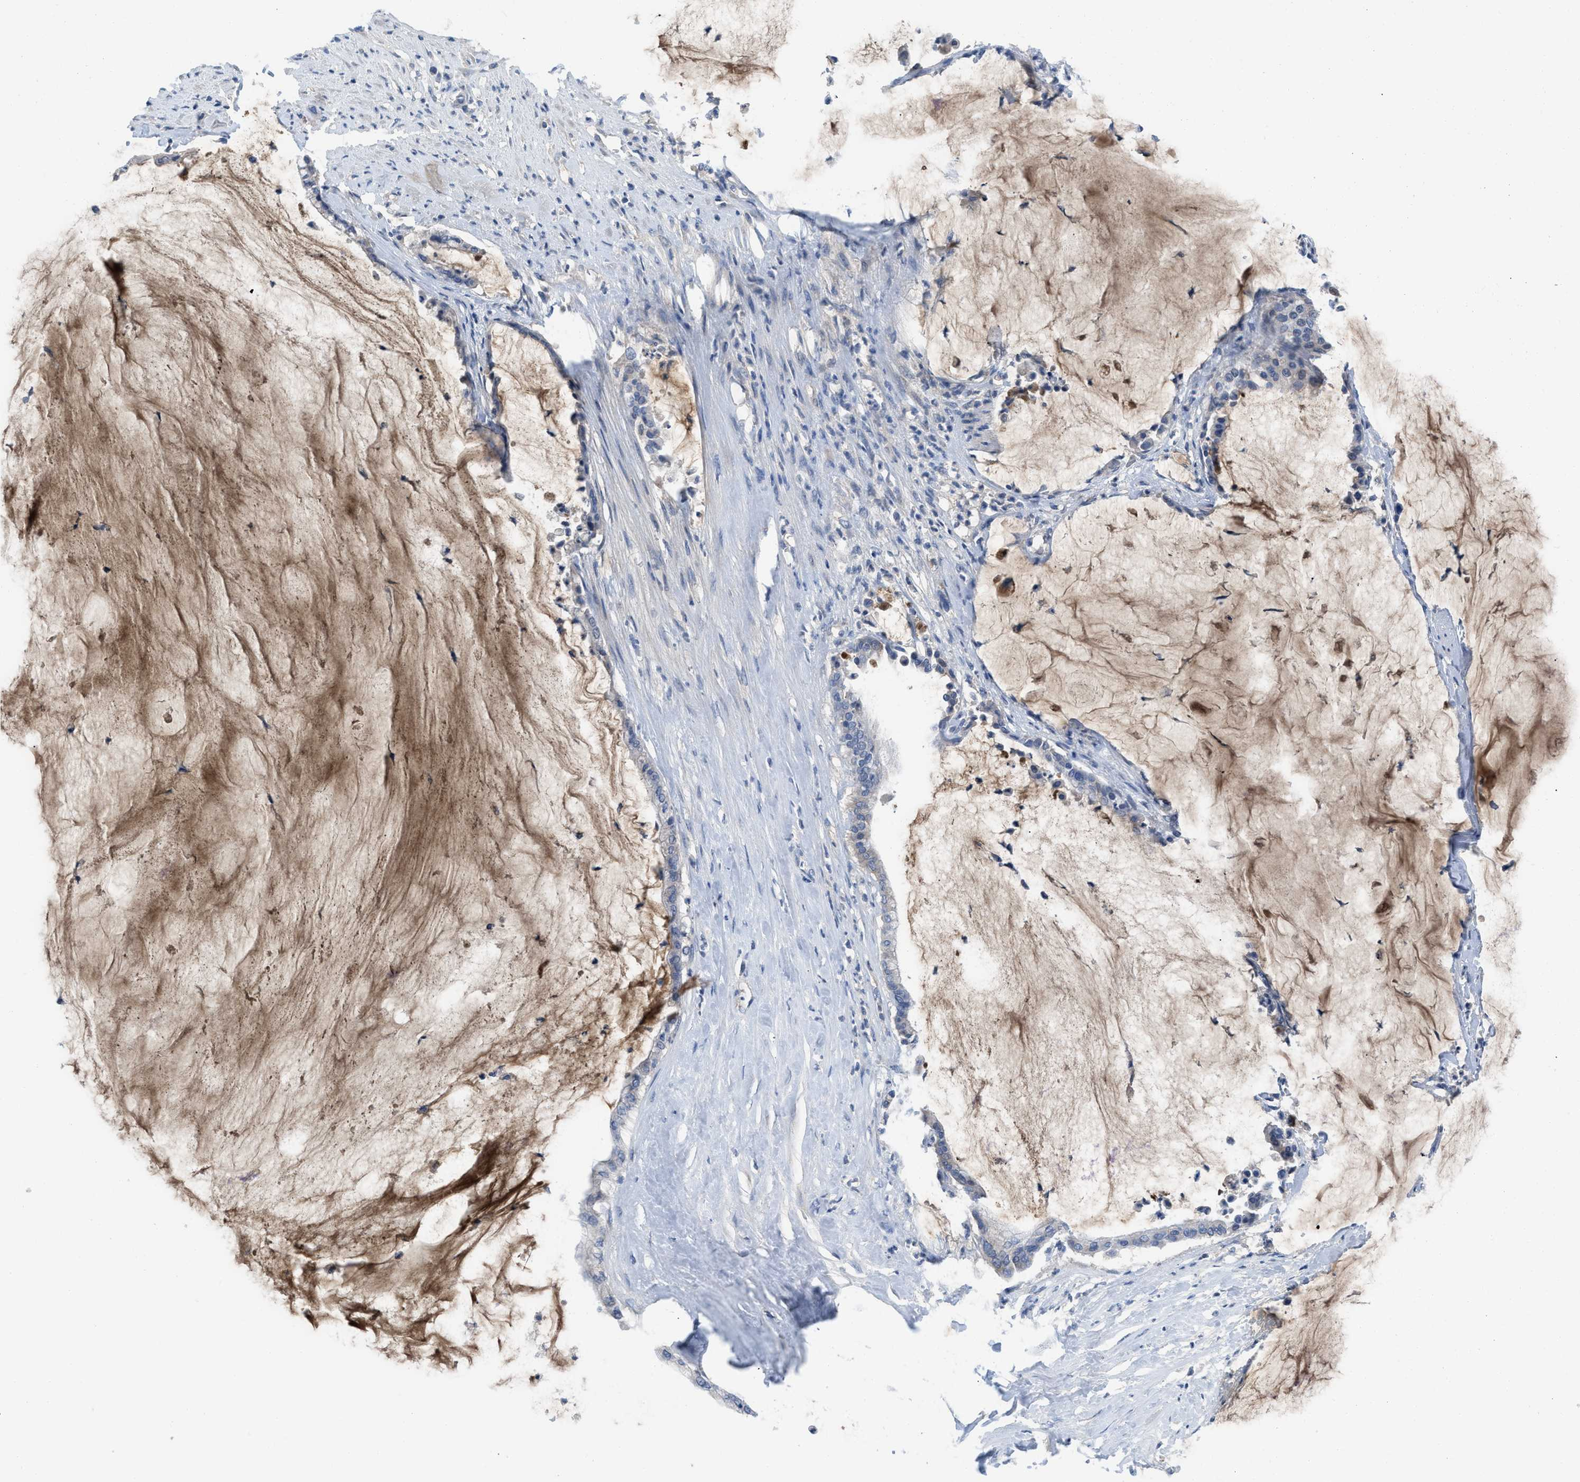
{"staining": {"intensity": "negative", "quantity": "none", "location": "none"}, "tissue": "pancreatic cancer", "cell_type": "Tumor cells", "image_type": "cancer", "snomed": [{"axis": "morphology", "description": "Adenocarcinoma, NOS"}, {"axis": "topography", "description": "Pancreas"}], "caption": "This micrograph is of pancreatic cancer stained with immunohistochemistry to label a protein in brown with the nuclei are counter-stained blue. There is no positivity in tumor cells. (DAB (3,3'-diaminobenzidine) immunohistochemistry (IHC) with hematoxylin counter stain).", "gene": "HPX", "patient": {"sex": "male", "age": 41}}